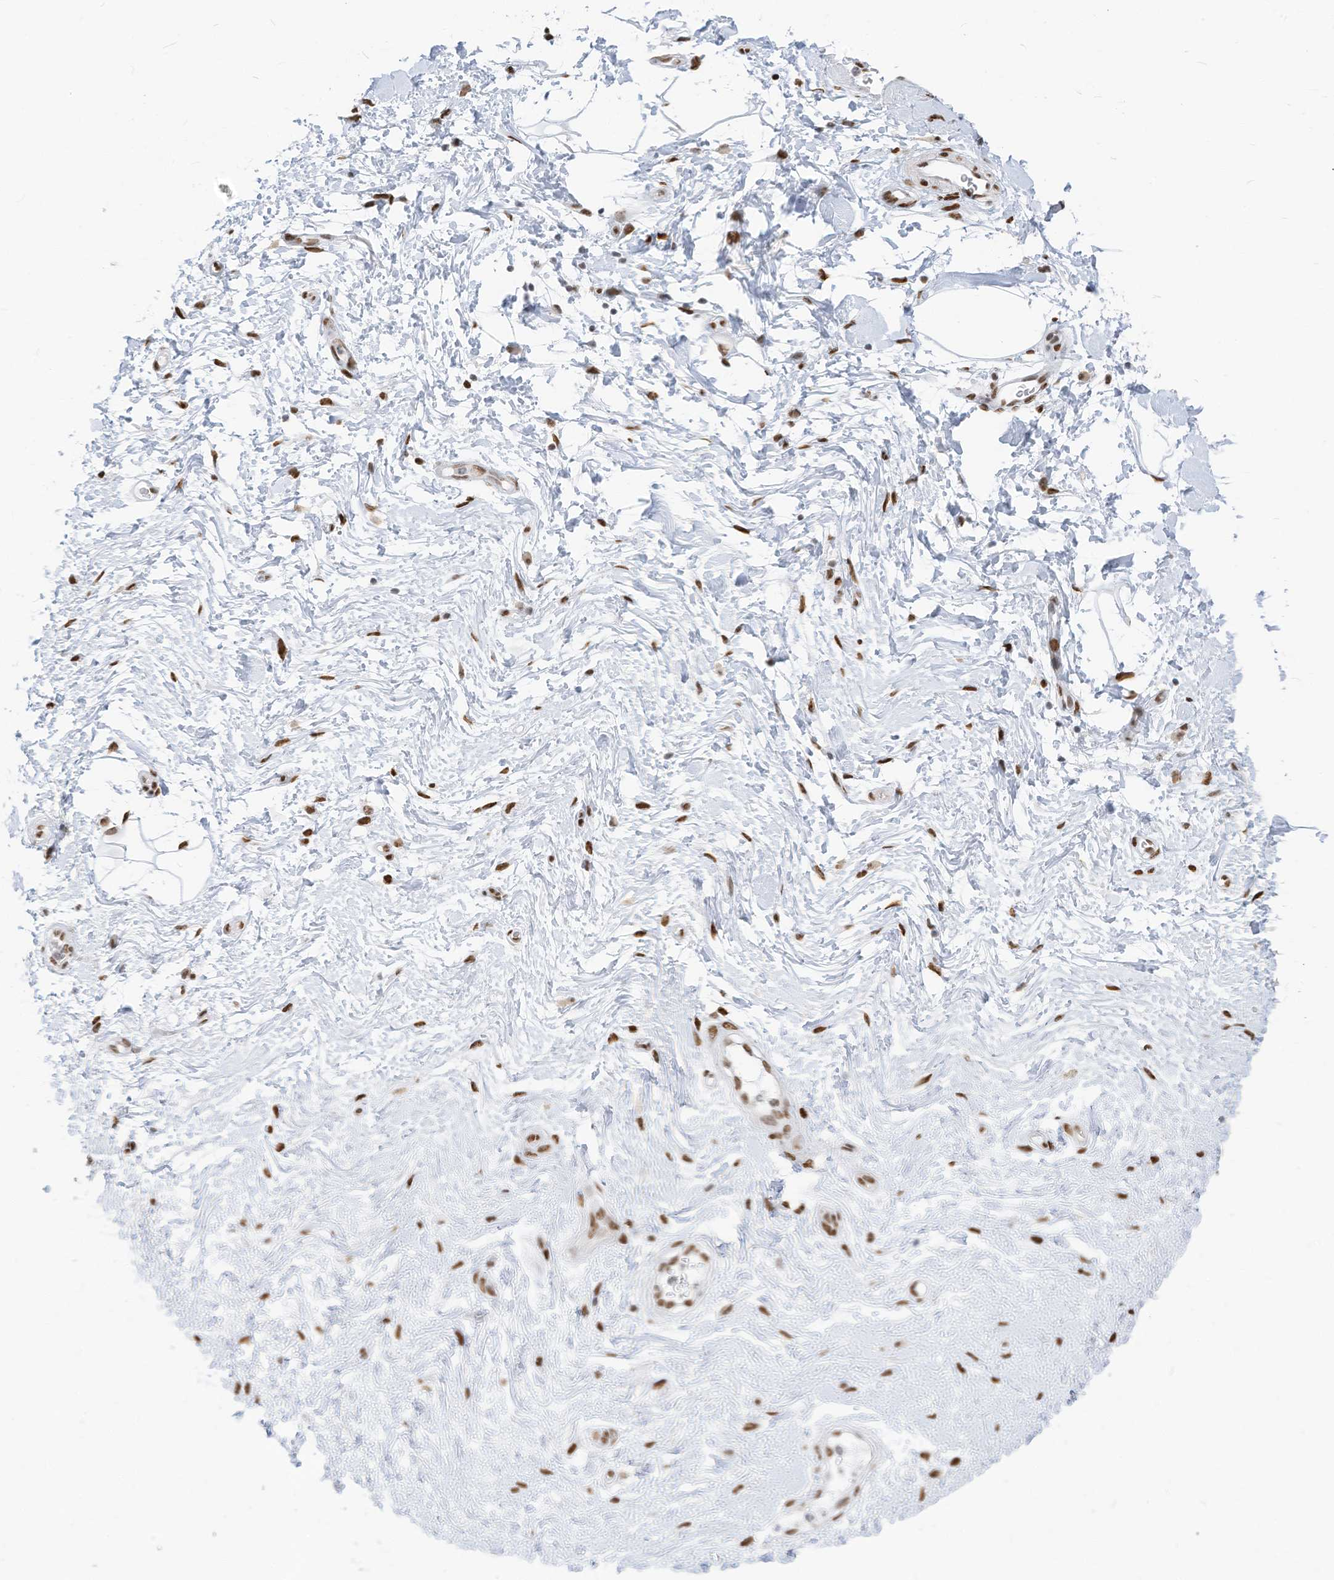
{"staining": {"intensity": "strong", "quantity": ">75%", "location": "nuclear"}, "tissue": "adipose tissue", "cell_type": "Adipocytes", "image_type": "normal", "snomed": [{"axis": "morphology", "description": "Normal tissue, NOS"}, {"axis": "morphology", "description": "Adenocarcinoma, NOS"}, {"axis": "topography", "description": "Pancreas"}, {"axis": "topography", "description": "Peripheral nerve tissue"}], "caption": "IHC of unremarkable human adipose tissue demonstrates high levels of strong nuclear expression in about >75% of adipocytes.", "gene": "KHSRP", "patient": {"sex": "male", "age": 59}}